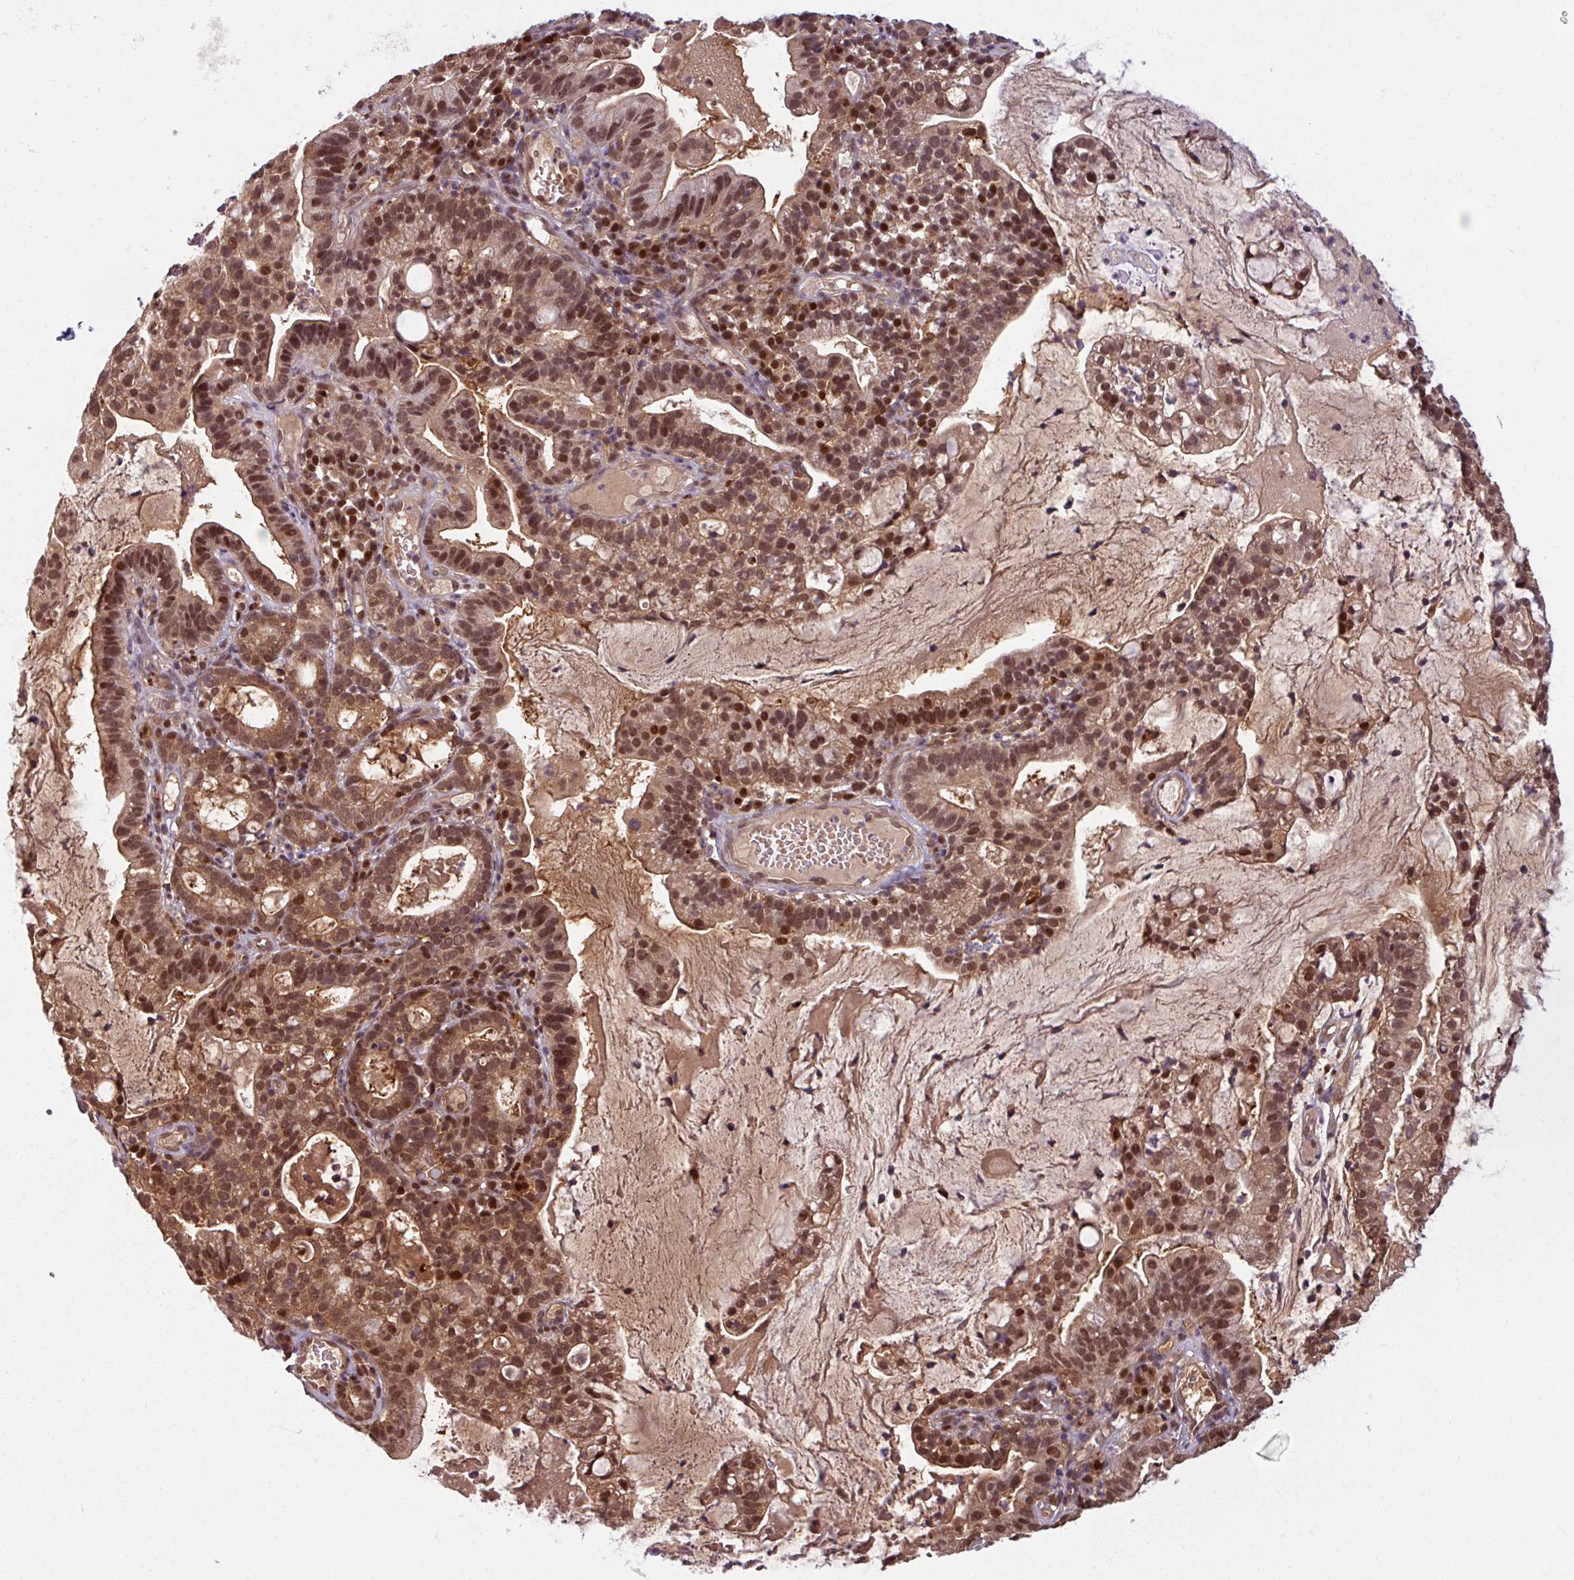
{"staining": {"intensity": "moderate", "quantity": ">75%", "location": "cytoplasmic/membranous,nuclear"}, "tissue": "cervical cancer", "cell_type": "Tumor cells", "image_type": "cancer", "snomed": [{"axis": "morphology", "description": "Adenocarcinoma, NOS"}, {"axis": "topography", "description": "Cervix"}], "caption": "This photomicrograph exhibits immunohistochemistry (IHC) staining of cervical cancer (adenocarcinoma), with medium moderate cytoplasmic/membranous and nuclear expression in approximately >75% of tumor cells.", "gene": "KCTD11", "patient": {"sex": "female", "age": 41}}